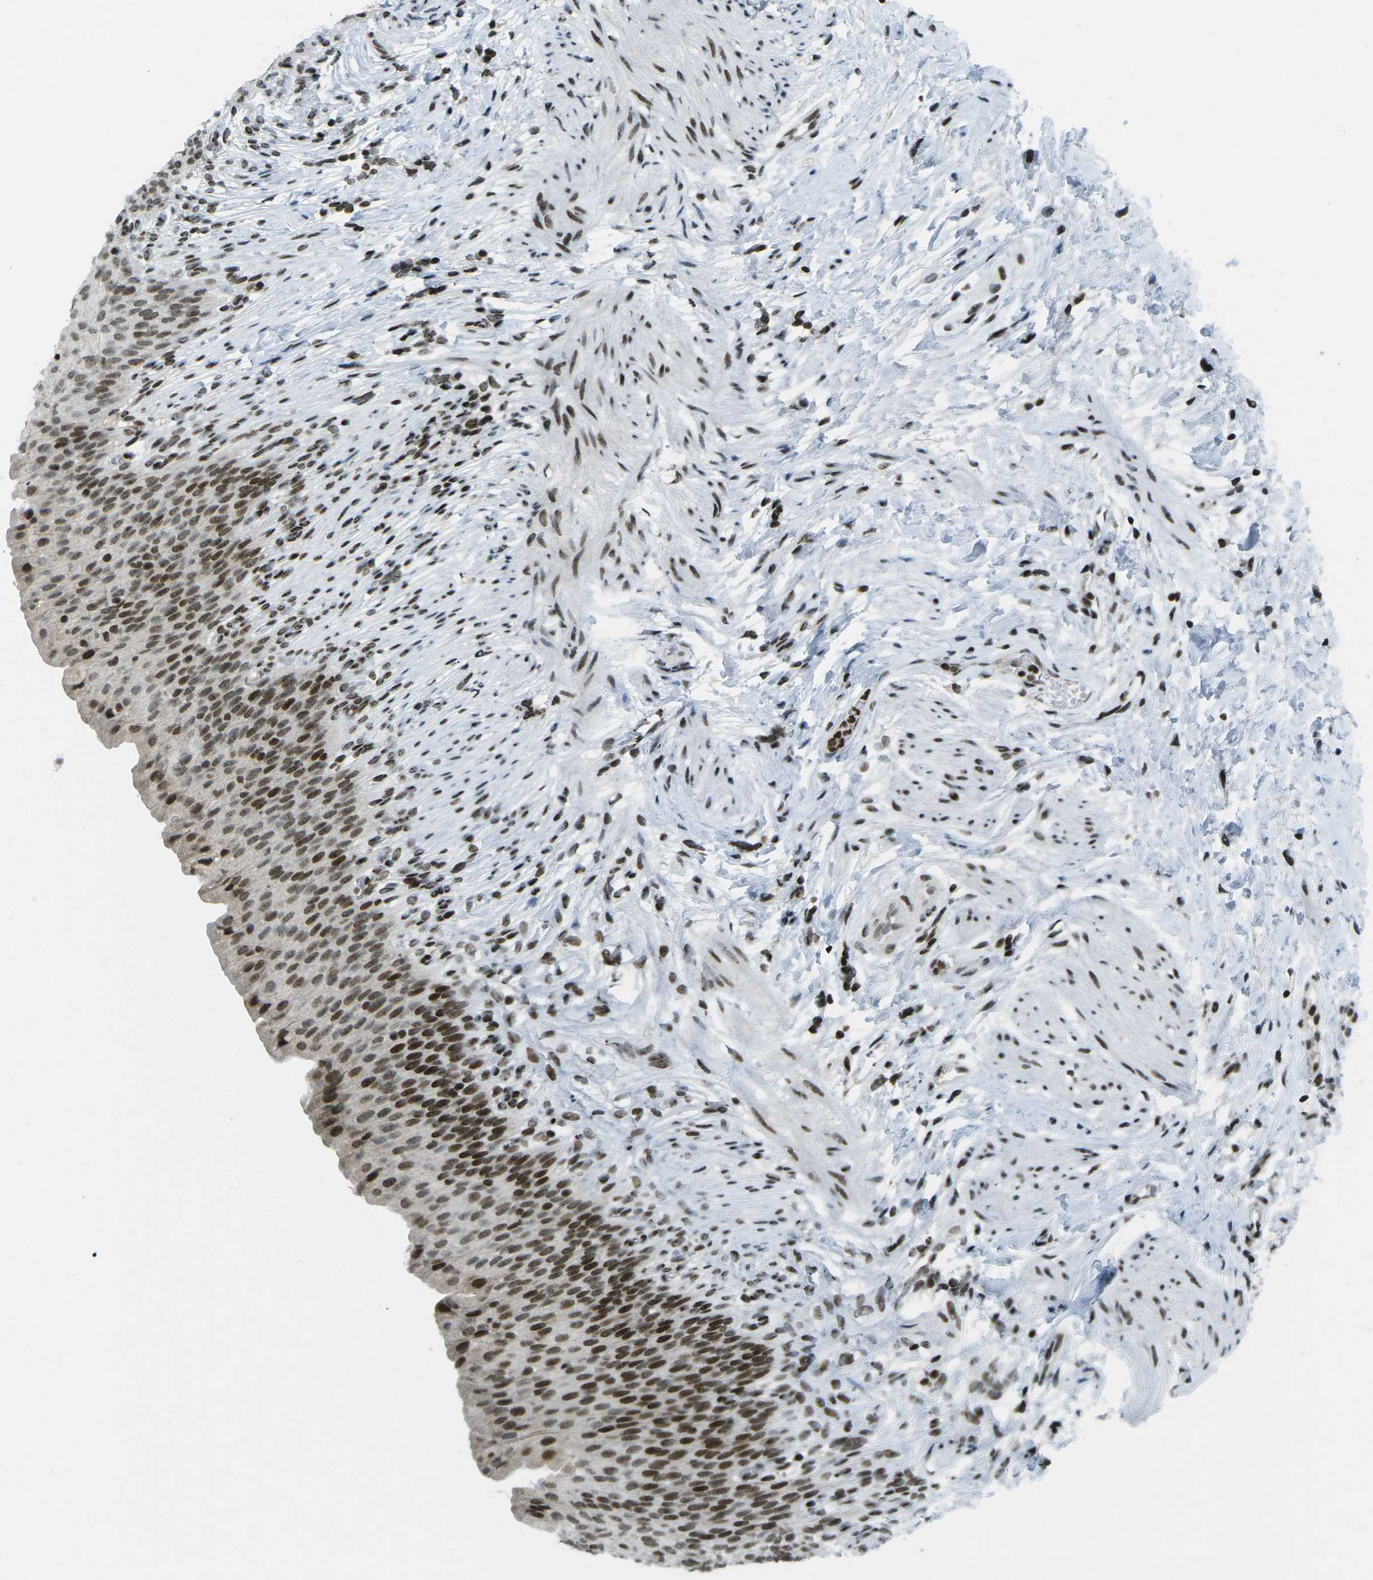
{"staining": {"intensity": "strong", "quantity": "25%-75%", "location": "nuclear"}, "tissue": "urinary bladder", "cell_type": "Urothelial cells", "image_type": "normal", "snomed": [{"axis": "morphology", "description": "Normal tissue, NOS"}, {"axis": "topography", "description": "Urinary bladder"}], "caption": "The photomicrograph exhibits immunohistochemical staining of benign urinary bladder. There is strong nuclear staining is present in approximately 25%-75% of urothelial cells.", "gene": "EME1", "patient": {"sex": "female", "age": 79}}